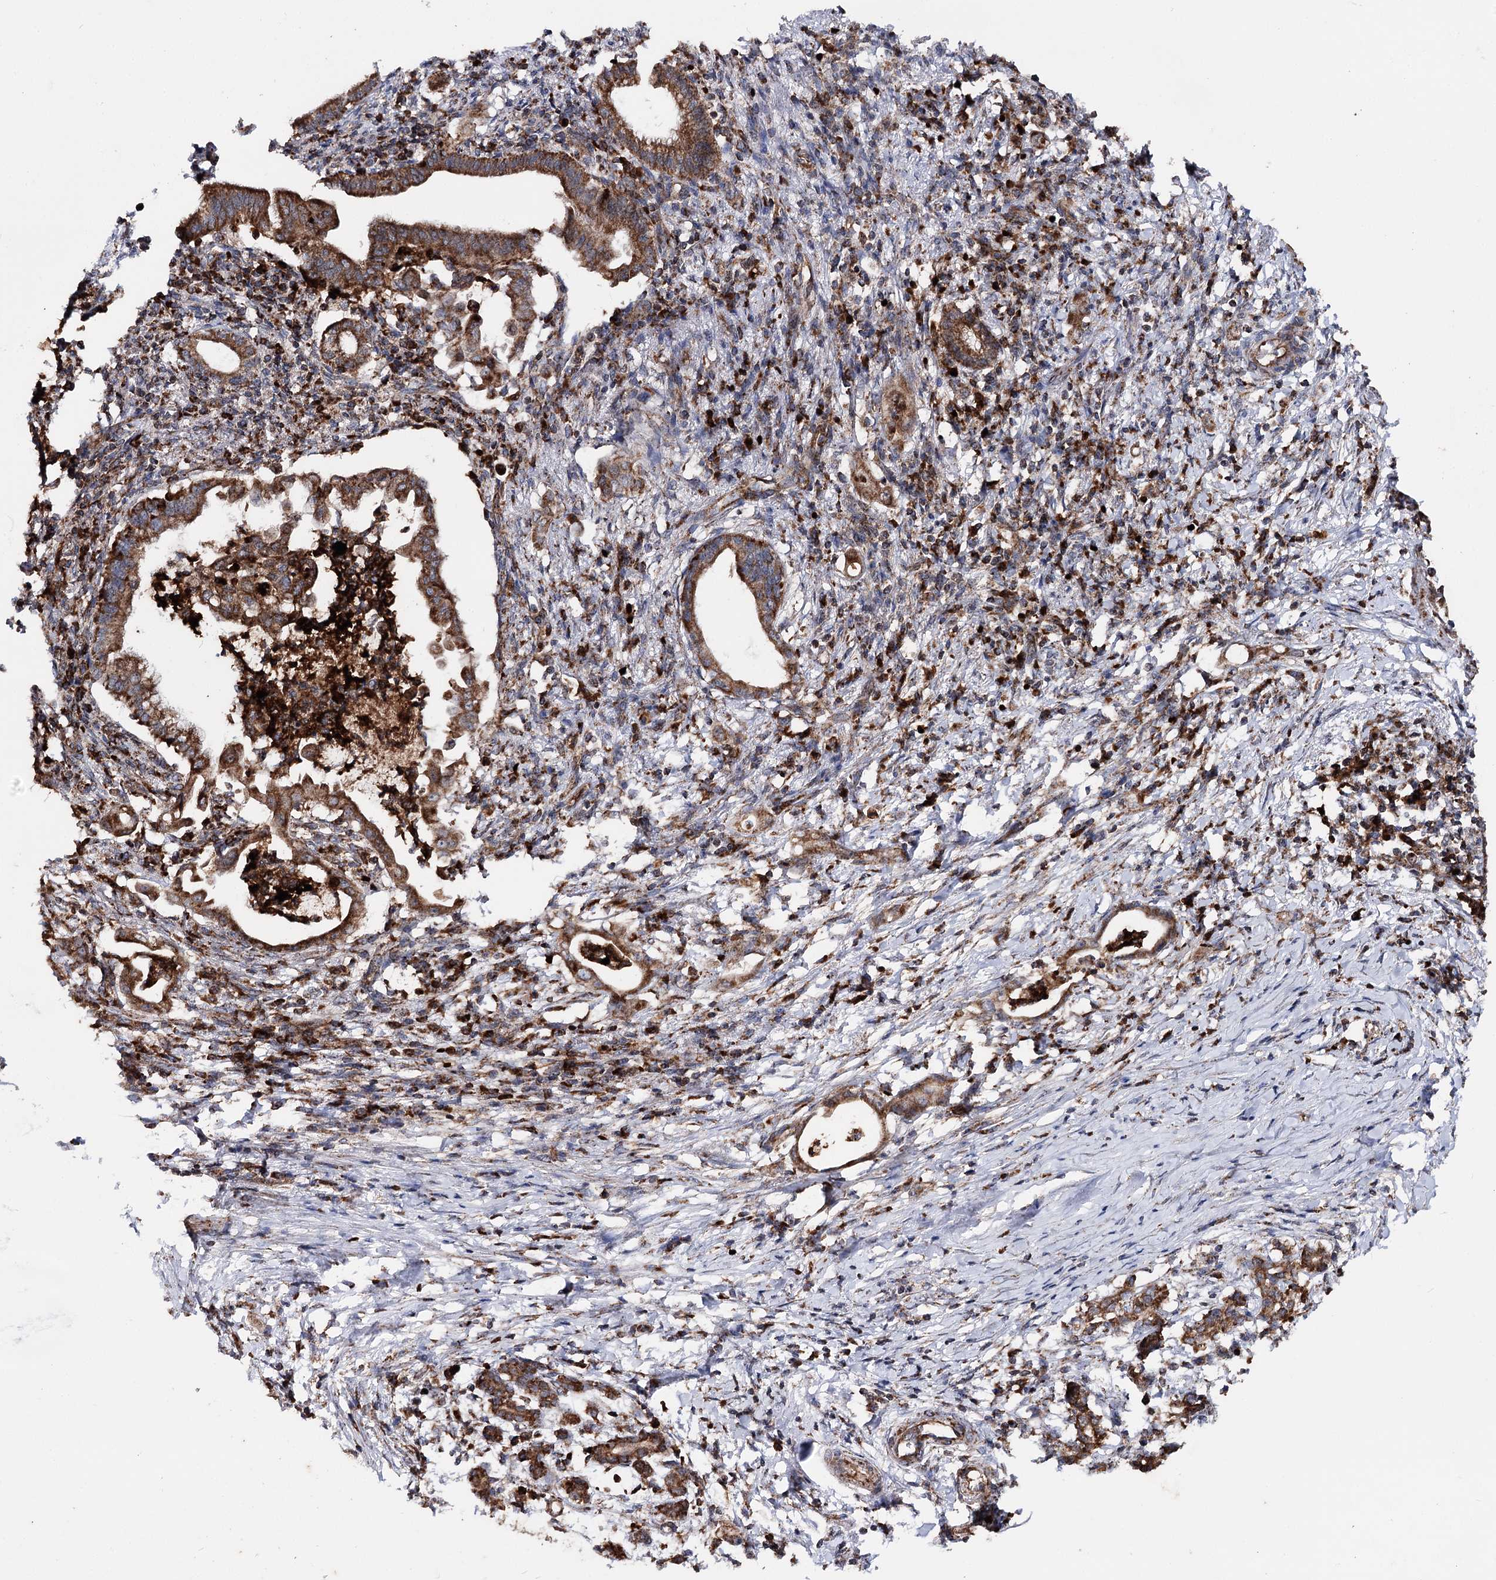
{"staining": {"intensity": "strong", "quantity": ">75%", "location": "cytoplasmic/membranous"}, "tissue": "pancreatic cancer", "cell_type": "Tumor cells", "image_type": "cancer", "snomed": [{"axis": "morphology", "description": "Adenocarcinoma, NOS"}, {"axis": "topography", "description": "Pancreas"}], "caption": "Adenocarcinoma (pancreatic) was stained to show a protein in brown. There is high levels of strong cytoplasmic/membranous positivity in about >75% of tumor cells.", "gene": "FGFR1OP2", "patient": {"sex": "female", "age": 55}}